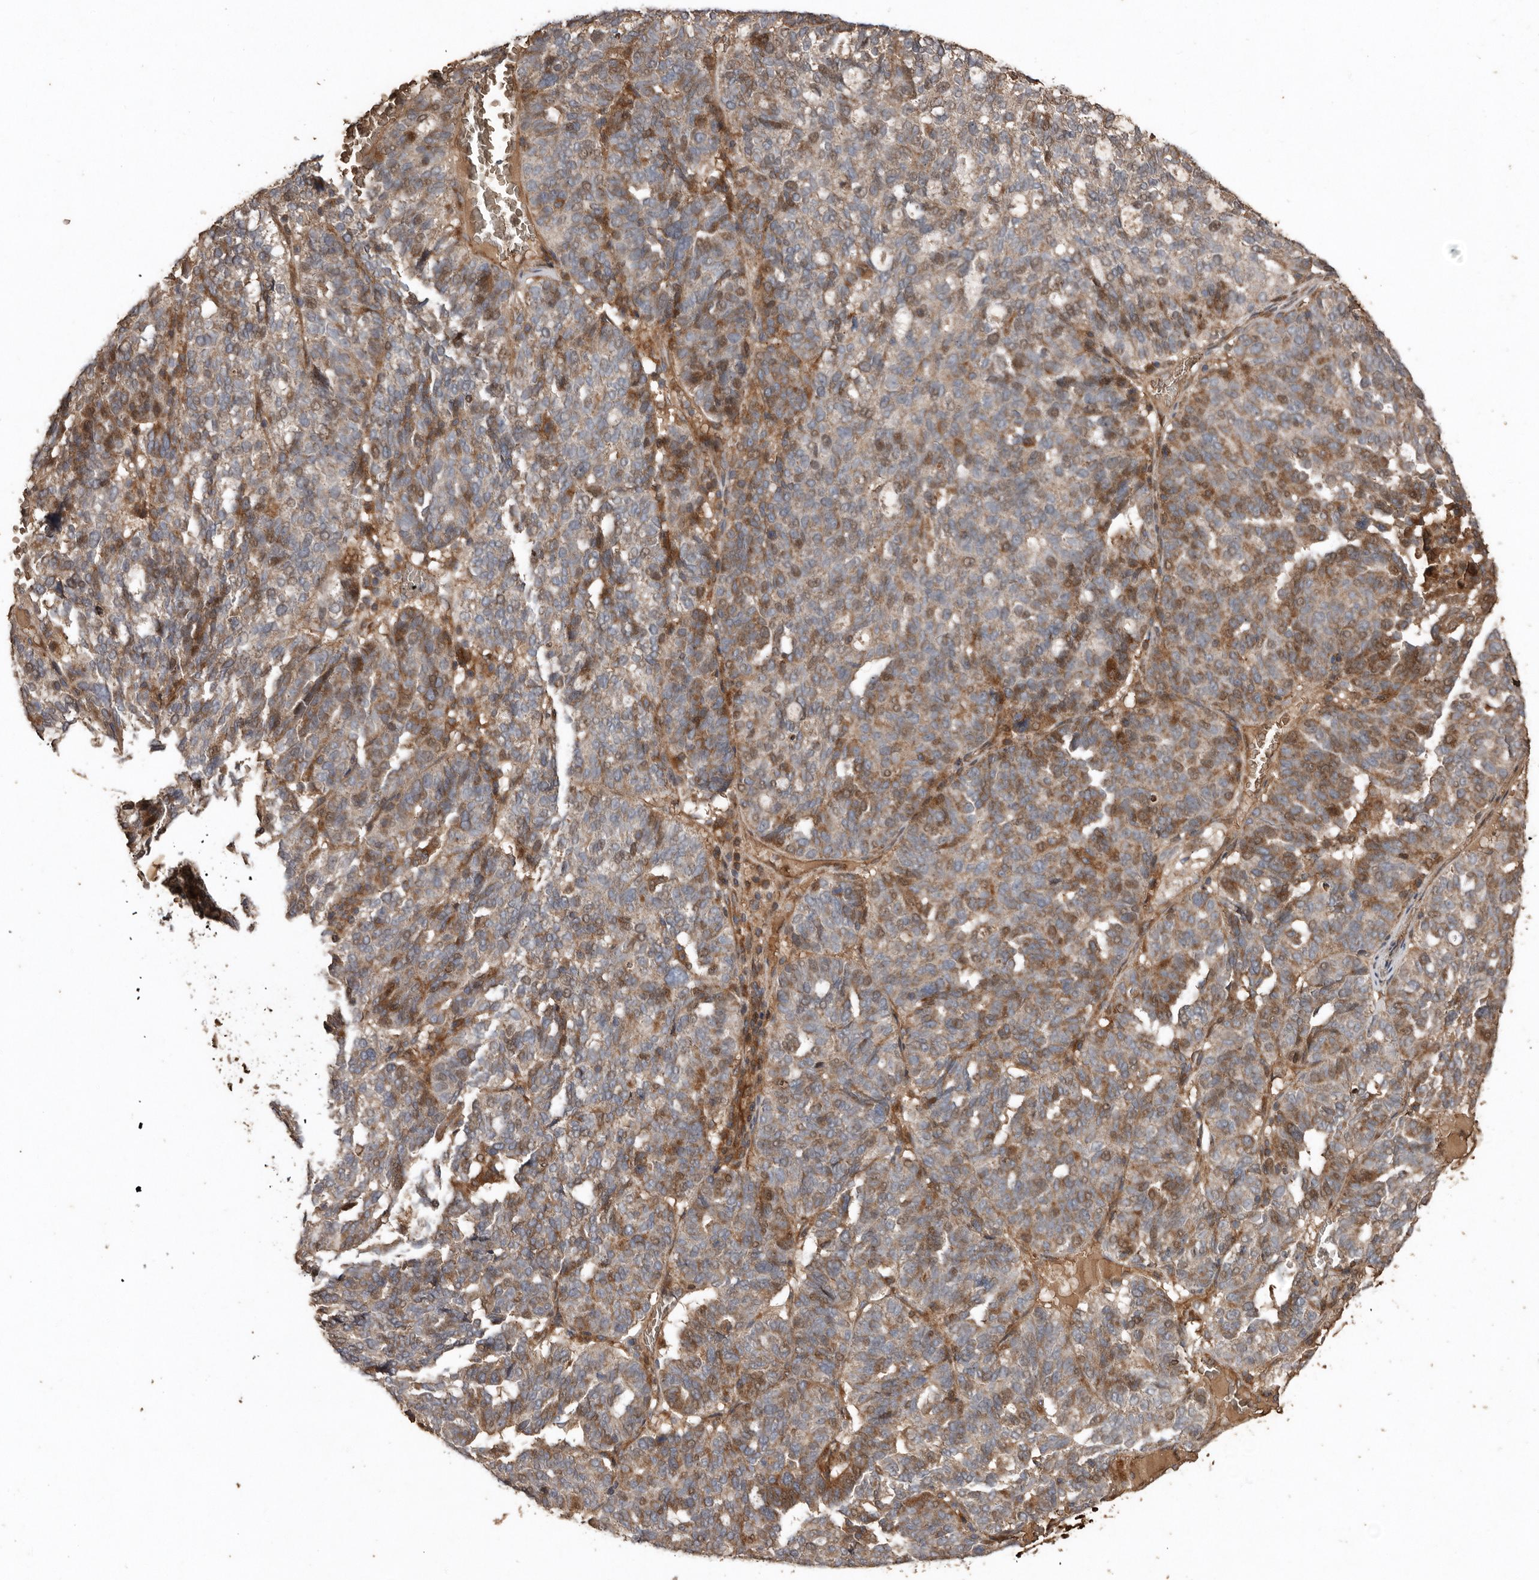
{"staining": {"intensity": "moderate", "quantity": "25%-75%", "location": "cytoplasmic/membranous"}, "tissue": "ovarian cancer", "cell_type": "Tumor cells", "image_type": "cancer", "snomed": [{"axis": "morphology", "description": "Cystadenocarcinoma, serous, NOS"}, {"axis": "topography", "description": "Ovary"}], "caption": "A histopathology image showing moderate cytoplasmic/membranous positivity in about 25%-75% of tumor cells in ovarian cancer (serous cystadenocarcinoma), as visualized by brown immunohistochemical staining.", "gene": "RANBP17", "patient": {"sex": "female", "age": 59}}